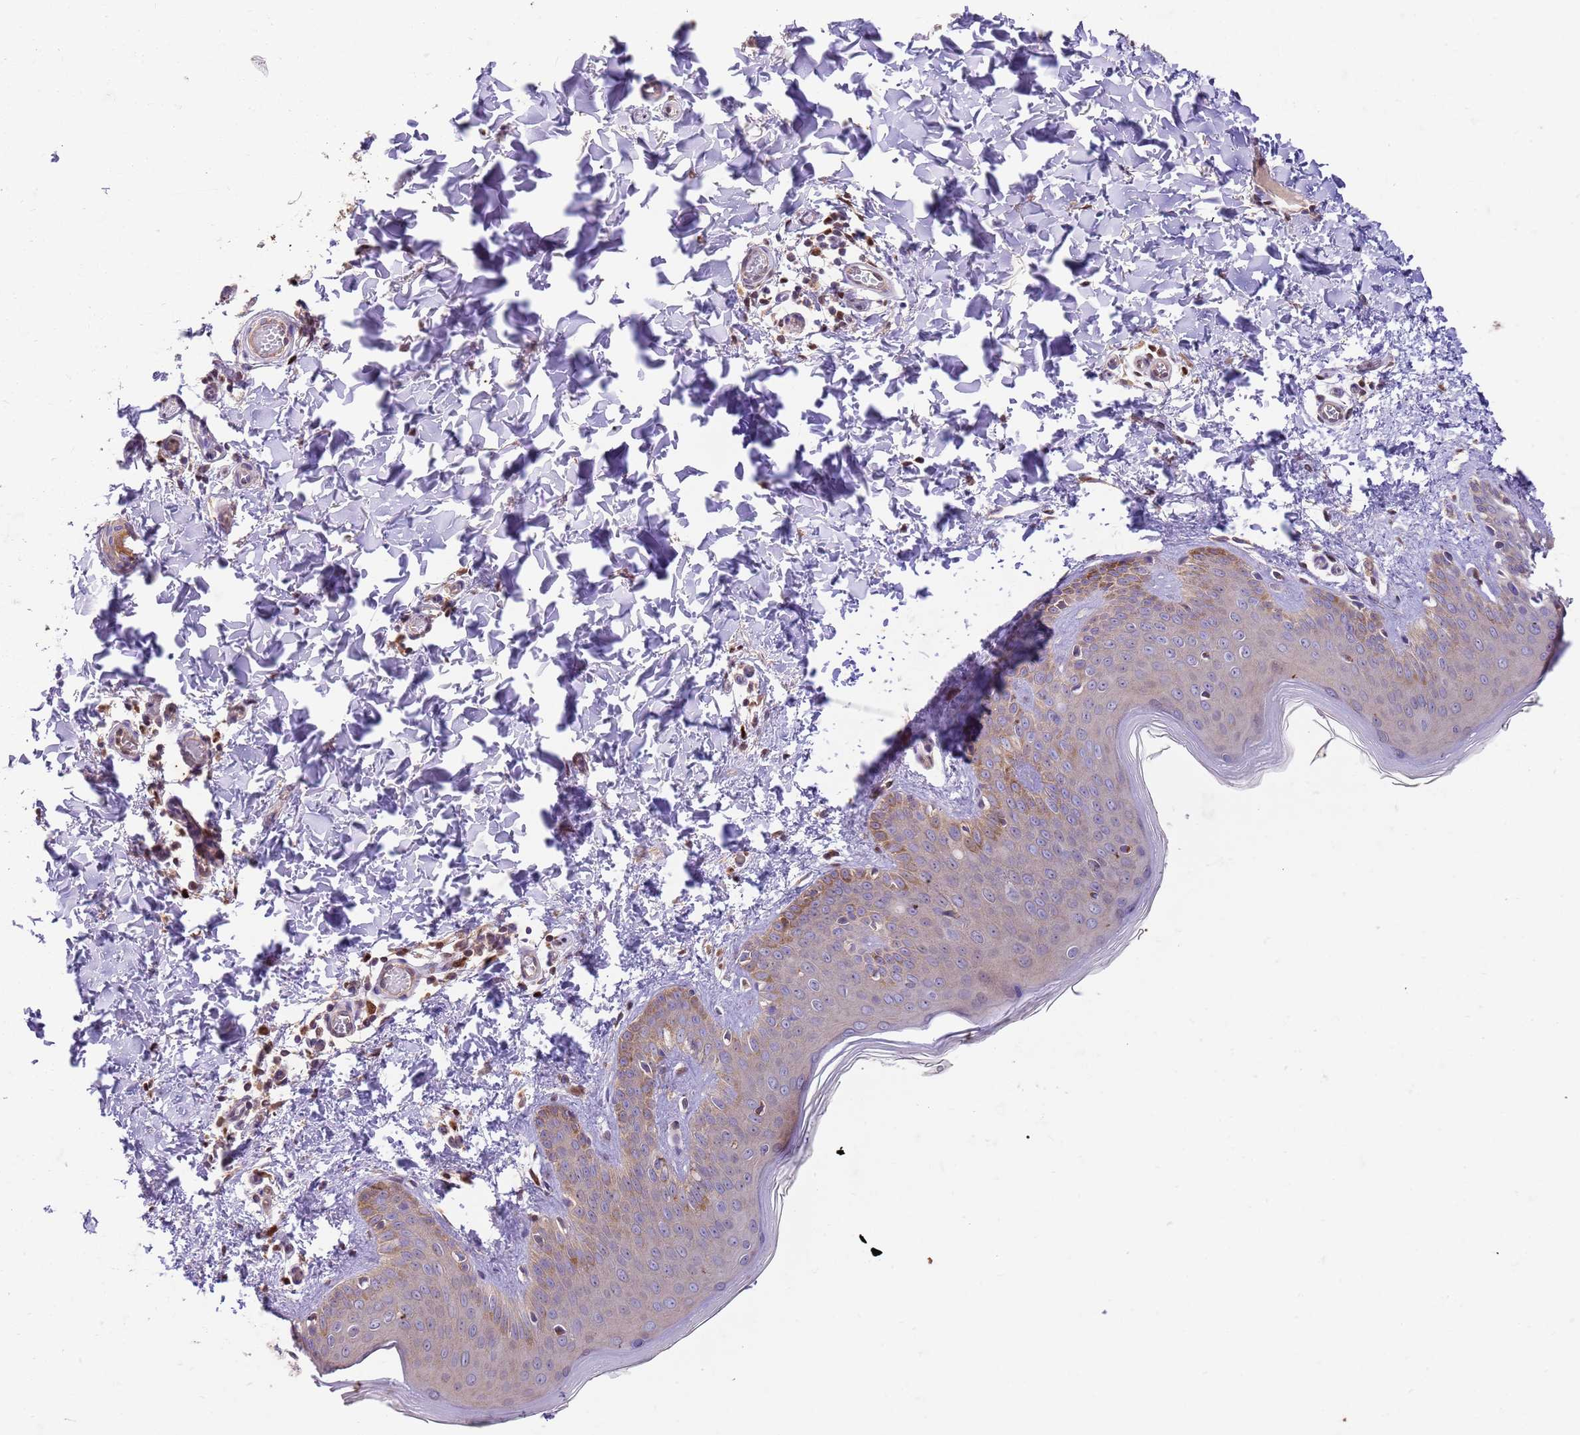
{"staining": {"intensity": "moderate", "quantity": ">75%", "location": "cytoplasmic/membranous"}, "tissue": "skin", "cell_type": "Fibroblasts", "image_type": "normal", "snomed": [{"axis": "morphology", "description": "Normal tissue, NOS"}, {"axis": "topography", "description": "Skin"}], "caption": "This histopathology image displays immunohistochemistry staining of benign skin, with medium moderate cytoplasmic/membranous expression in about >75% of fibroblasts.", "gene": "OSBP", "patient": {"sex": "male", "age": 36}}